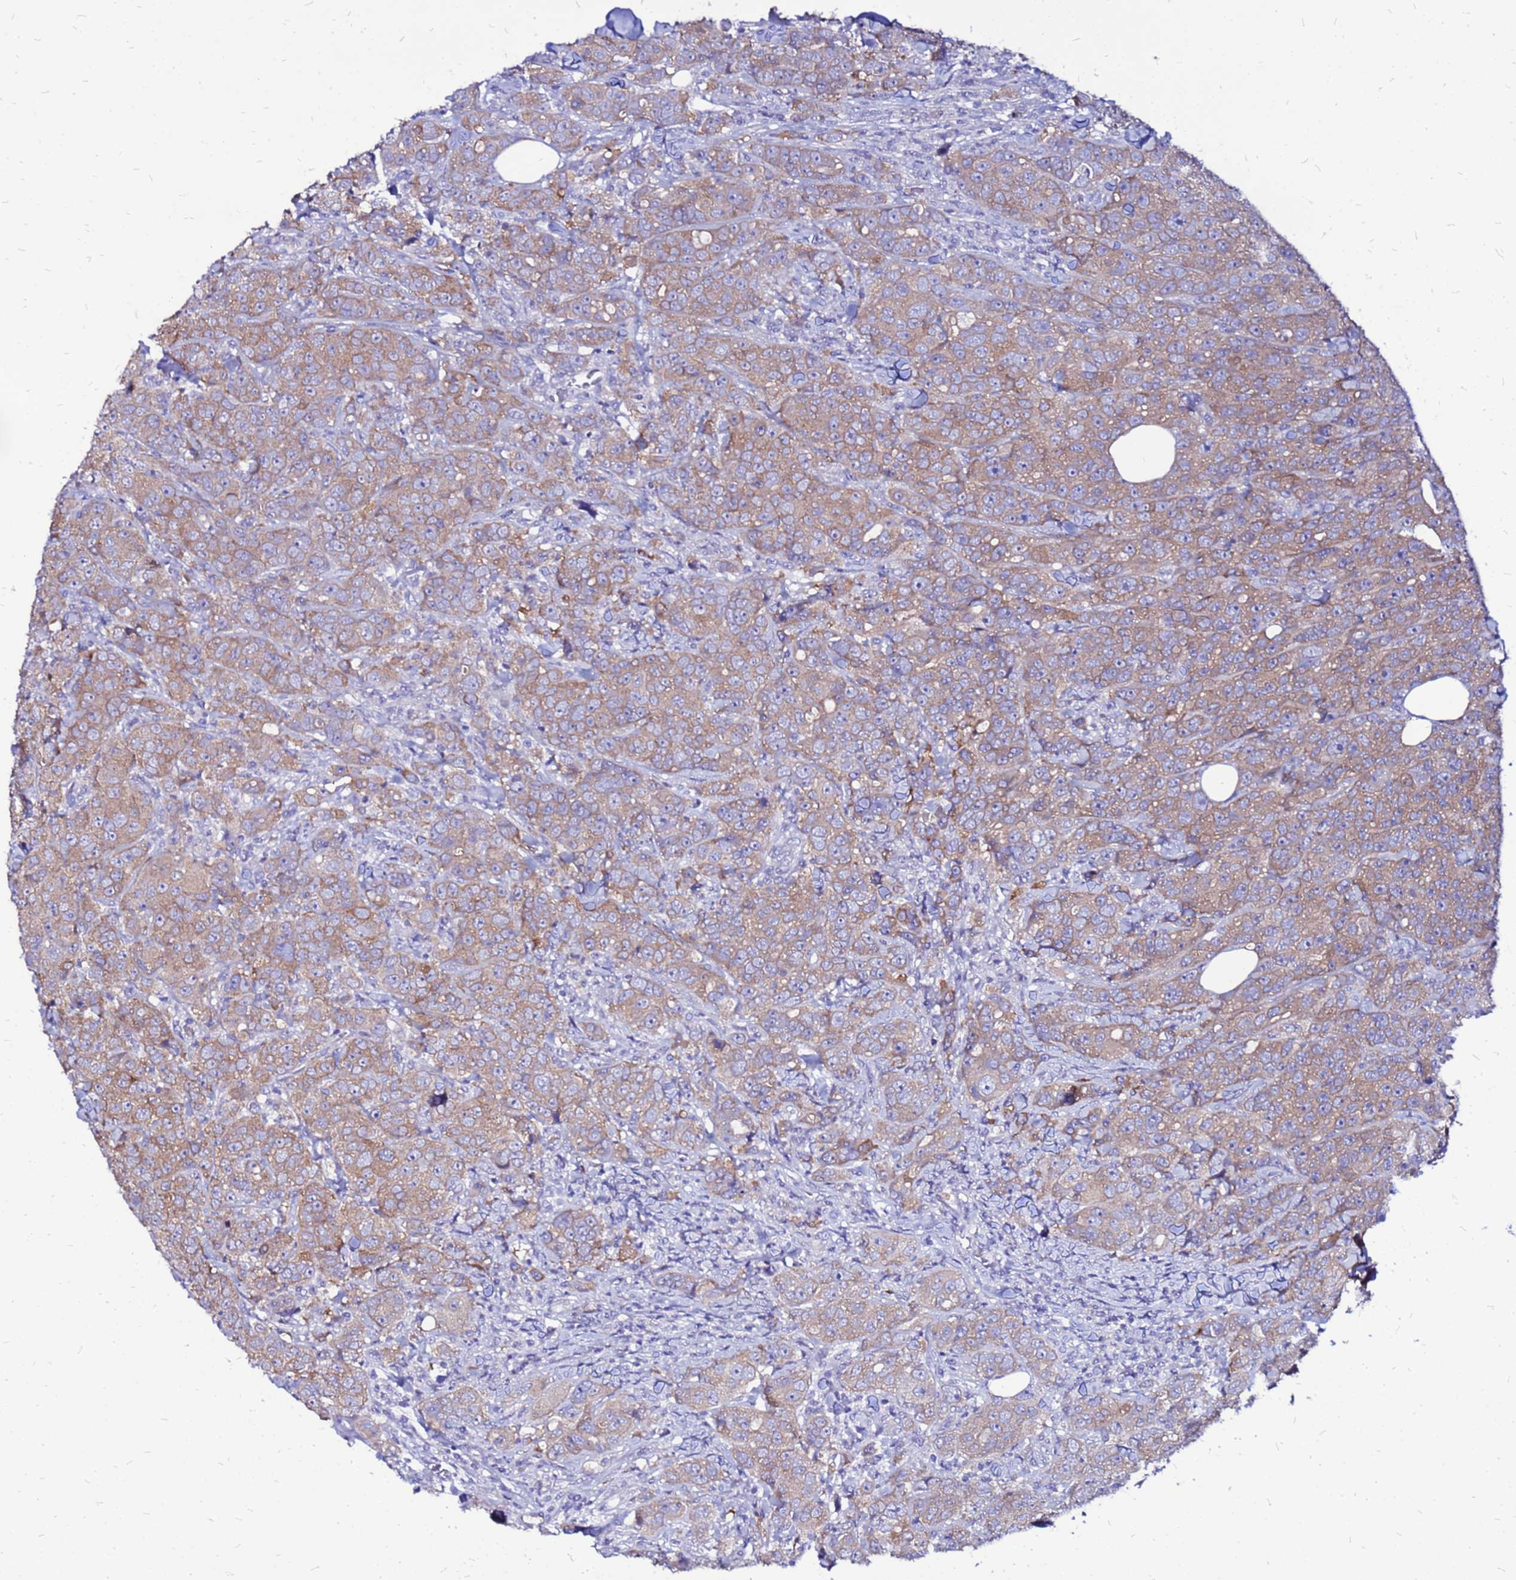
{"staining": {"intensity": "weak", "quantity": ">75%", "location": "cytoplasmic/membranous"}, "tissue": "breast cancer", "cell_type": "Tumor cells", "image_type": "cancer", "snomed": [{"axis": "morphology", "description": "Duct carcinoma"}, {"axis": "topography", "description": "Breast"}], "caption": "Breast infiltrating ductal carcinoma stained with a brown dye displays weak cytoplasmic/membranous positive expression in about >75% of tumor cells.", "gene": "ARHGEF5", "patient": {"sex": "female", "age": 43}}